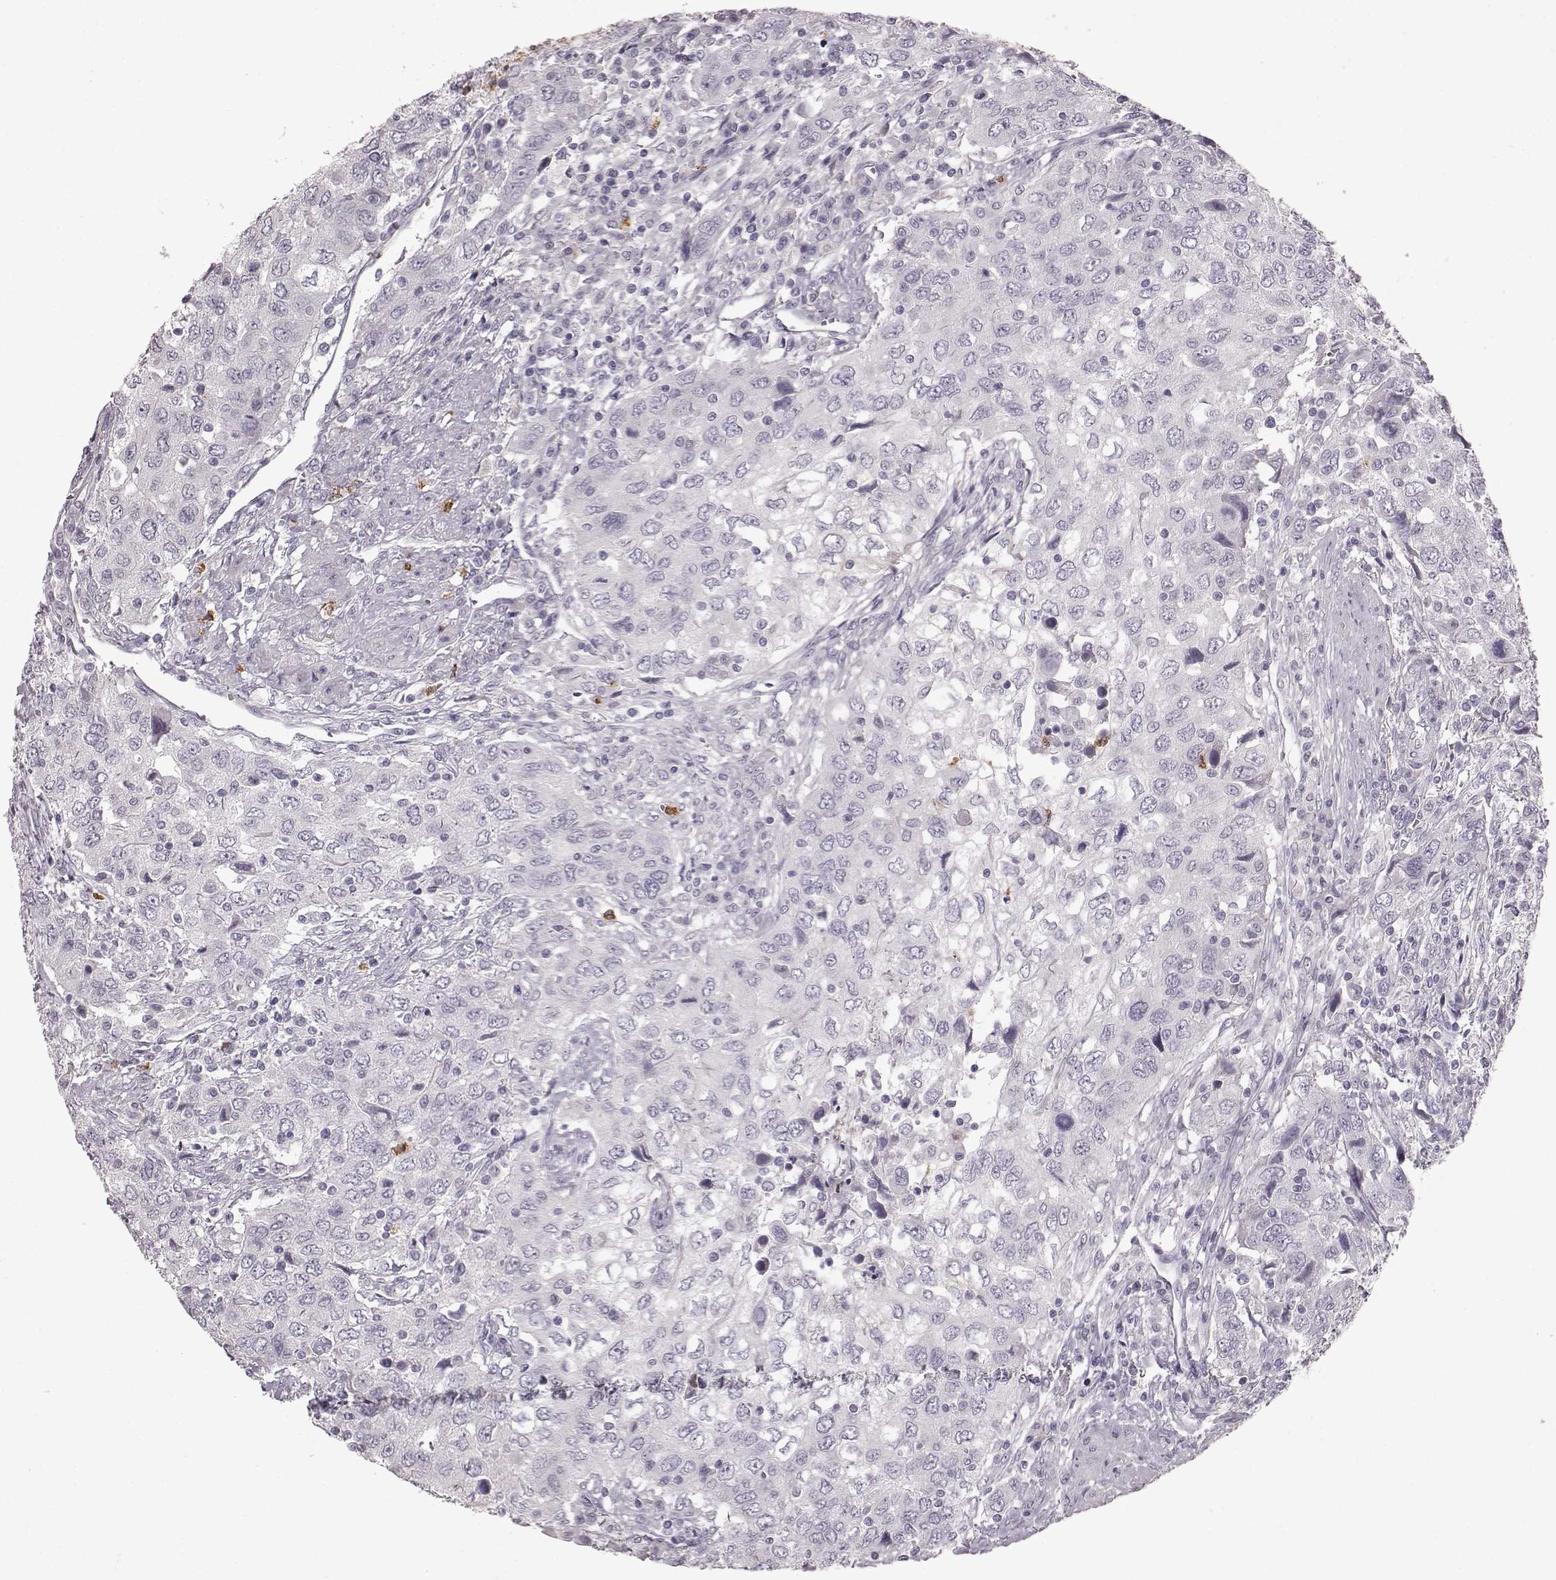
{"staining": {"intensity": "negative", "quantity": "none", "location": "none"}, "tissue": "urothelial cancer", "cell_type": "Tumor cells", "image_type": "cancer", "snomed": [{"axis": "morphology", "description": "Urothelial carcinoma, High grade"}, {"axis": "topography", "description": "Urinary bladder"}], "caption": "Protein analysis of urothelial cancer shows no significant staining in tumor cells. (Brightfield microscopy of DAB IHC at high magnification).", "gene": "FUT4", "patient": {"sex": "male", "age": 76}}